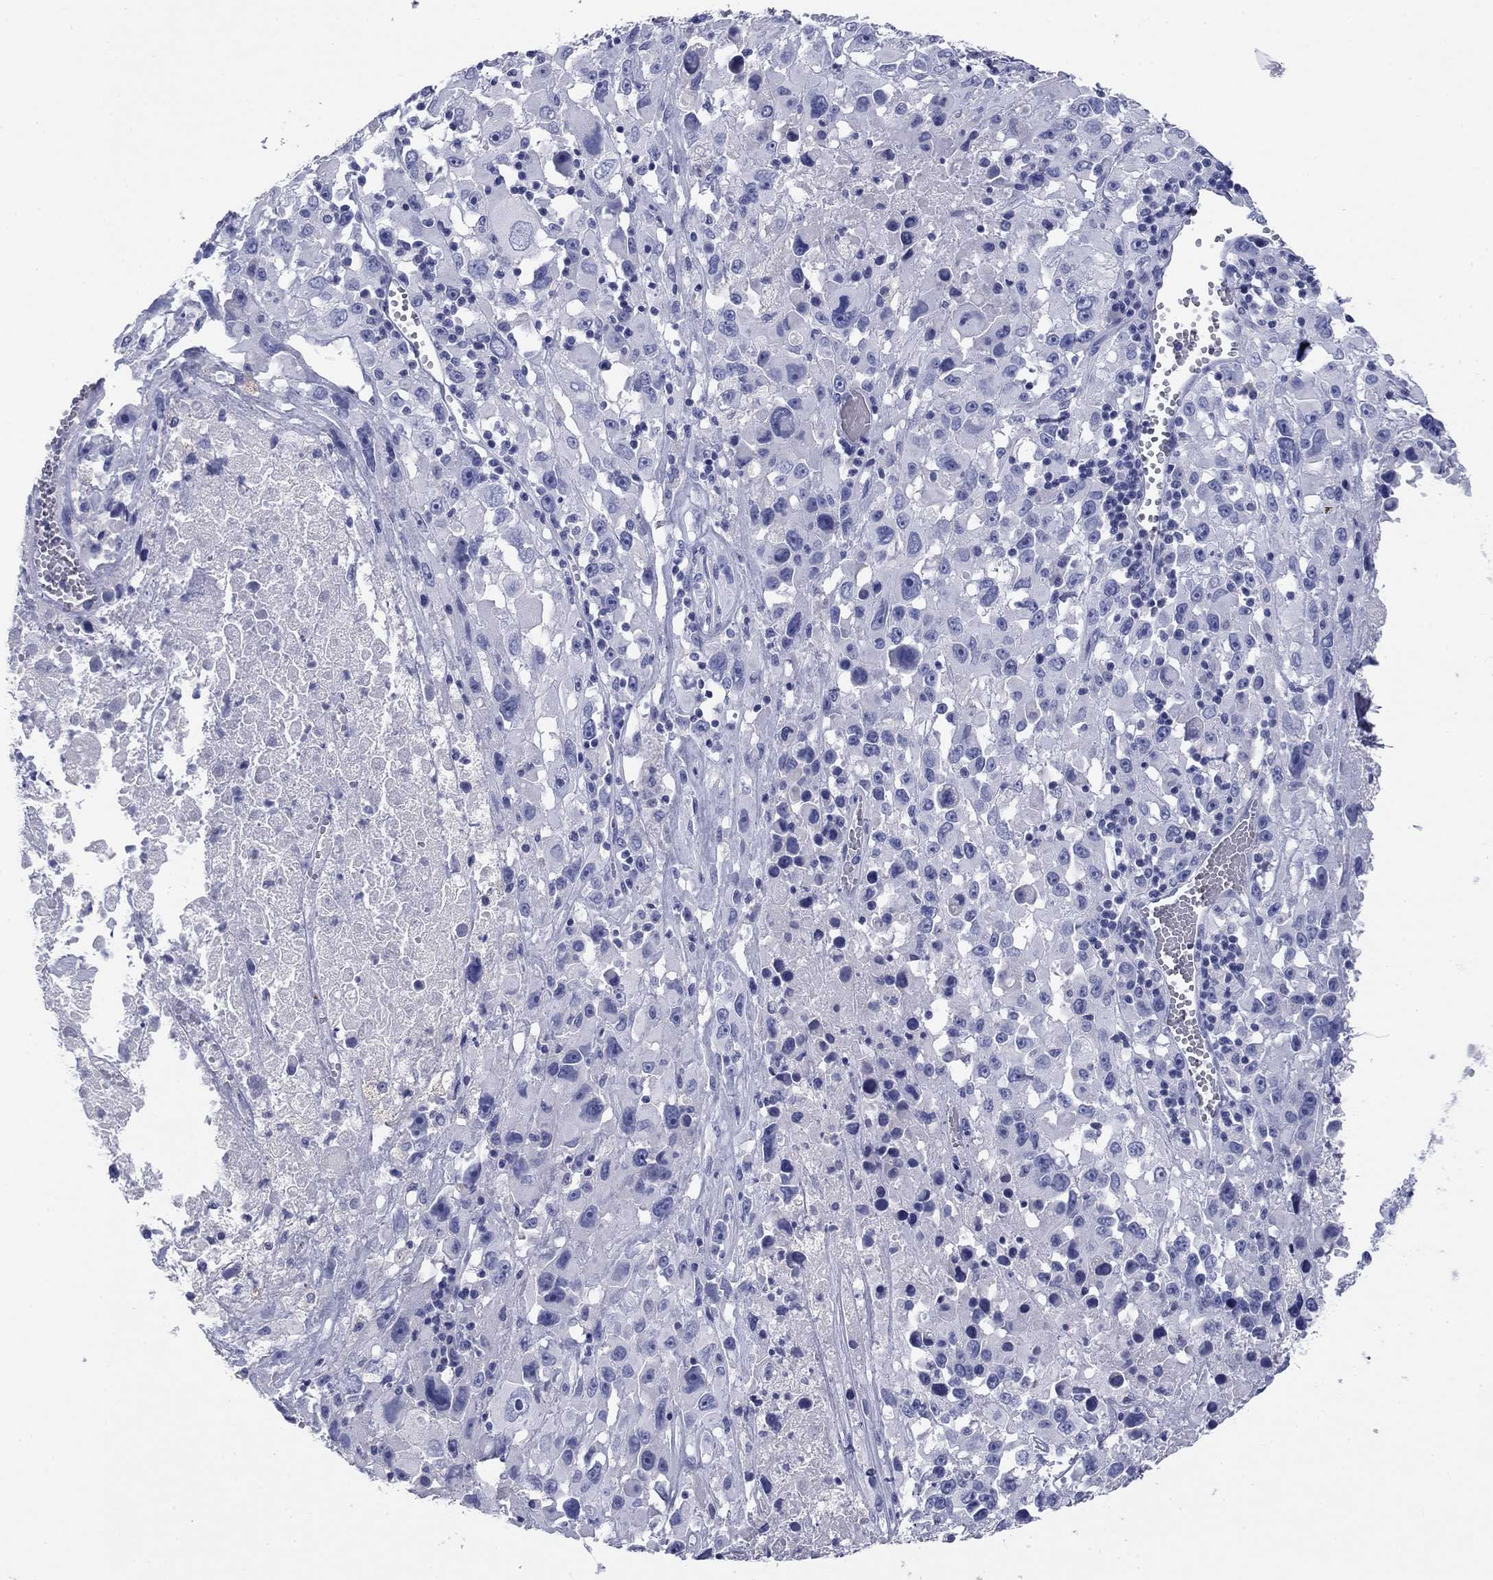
{"staining": {"intensity": "negative", "quantity": "none", "location": "none"}, "tissue": "melanoma", "cell_type": "Tumor cells", "image_type": "cancer", "snomed": [{"axis": "morphology", "description": "Malignant melanoma, Metastatic site"}, {"axis": "topography", "description": "Lymph node"}], "caption": "Tumor cells are negative for brown protein staining in melanoma.", "gene": "KCNH1", "patient": {"sex": "male", "age": 50}}